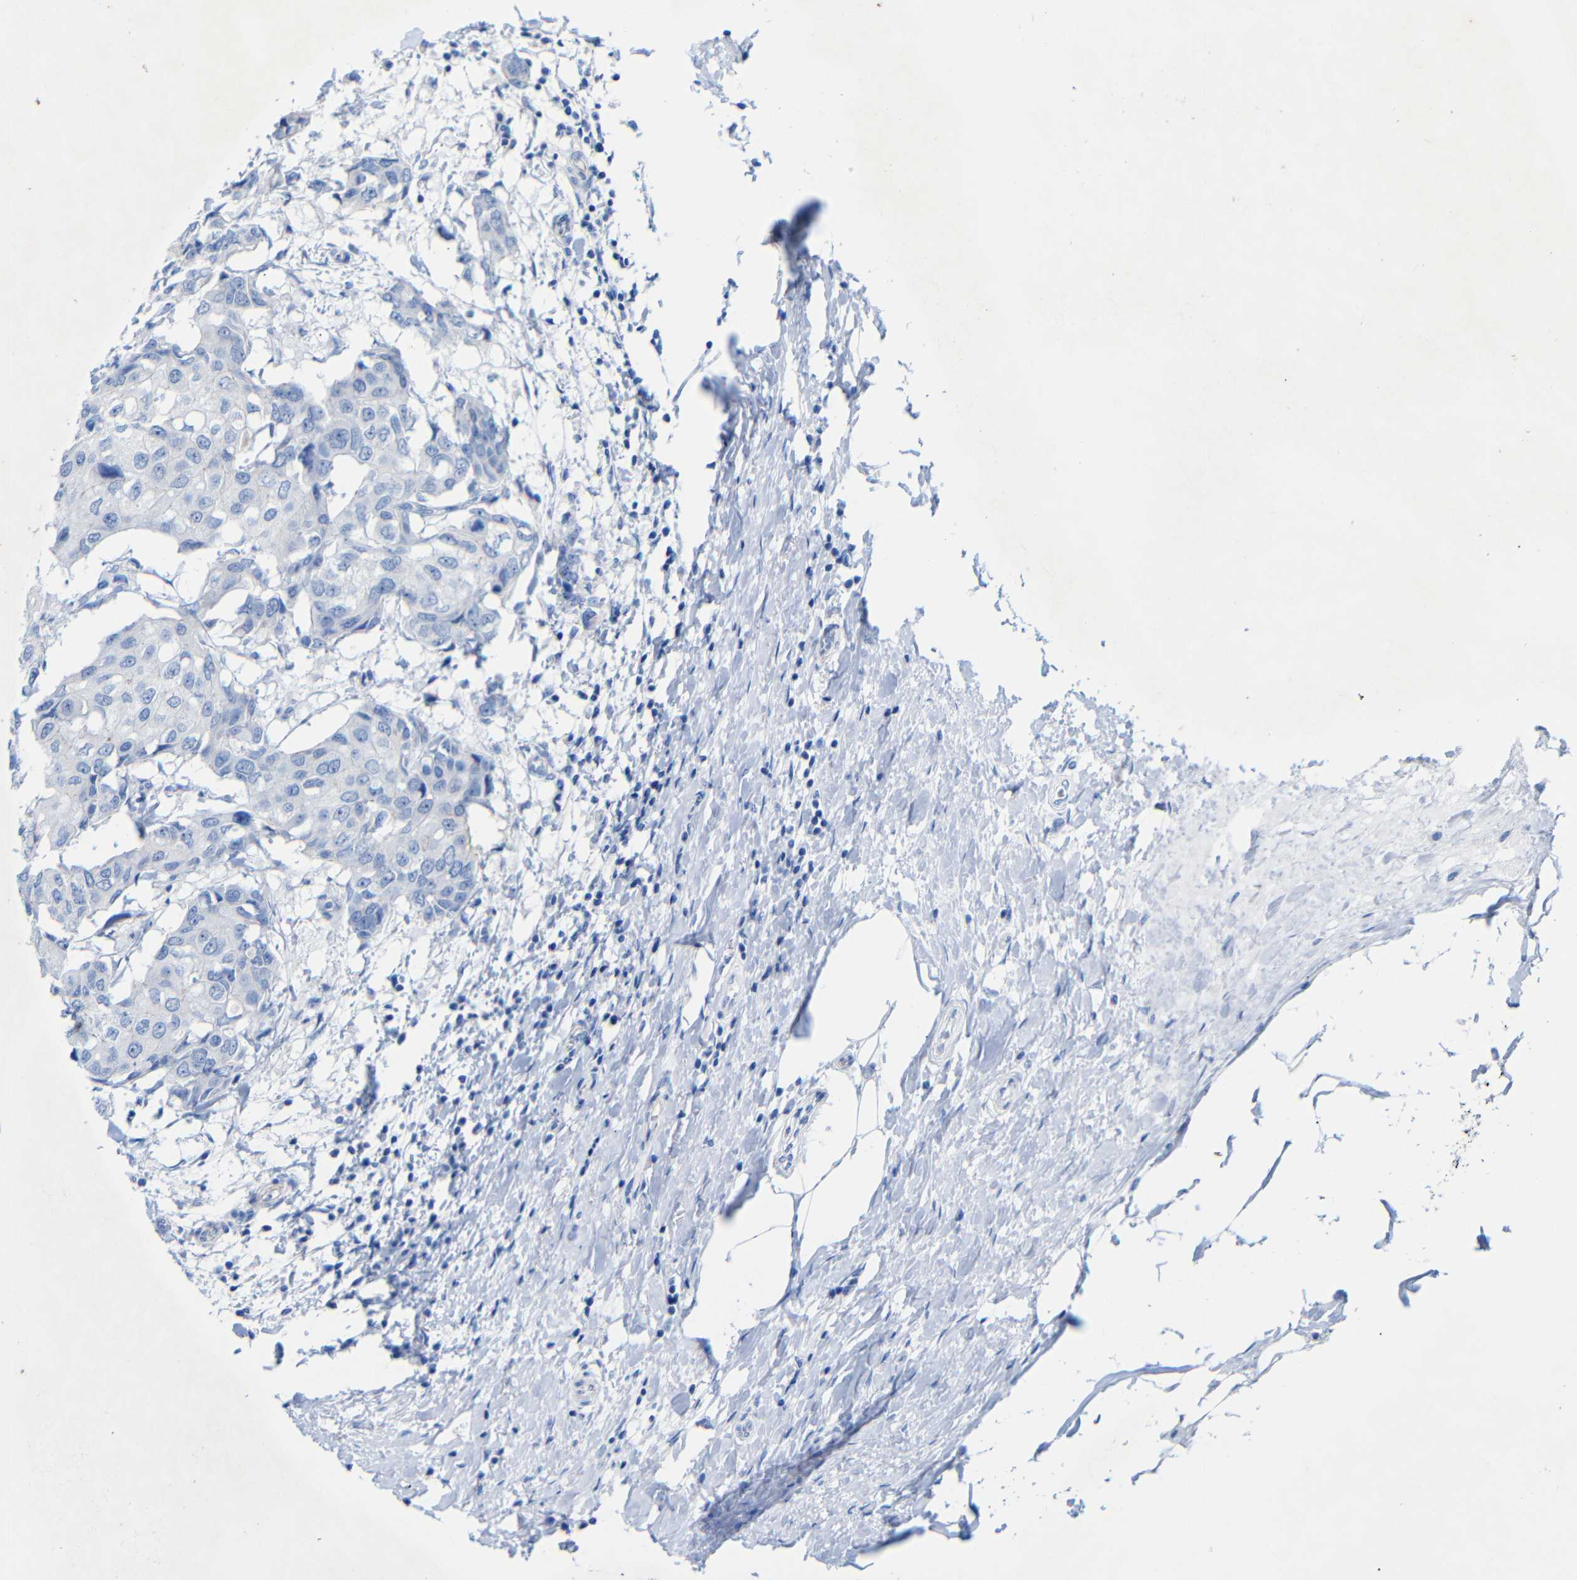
{"staining": {"intensity": "negative", "quantity": "none", "location": "none"}, "tissue": "breast cancer", "cell_type": "Tumor cells", "image_type": "cancer", "snomed": [{"axis": "morphology", "description": "Duct carcinoma"}, {"axis": "topography", "description": "Breast"}], "caption": "Immunohistochemistry of breast cancer (invasive ductal carcinoma) displays no positivity in tumor cells.", "gene": "CGNL1", "patient": {"sex": "female", "age": 27}}